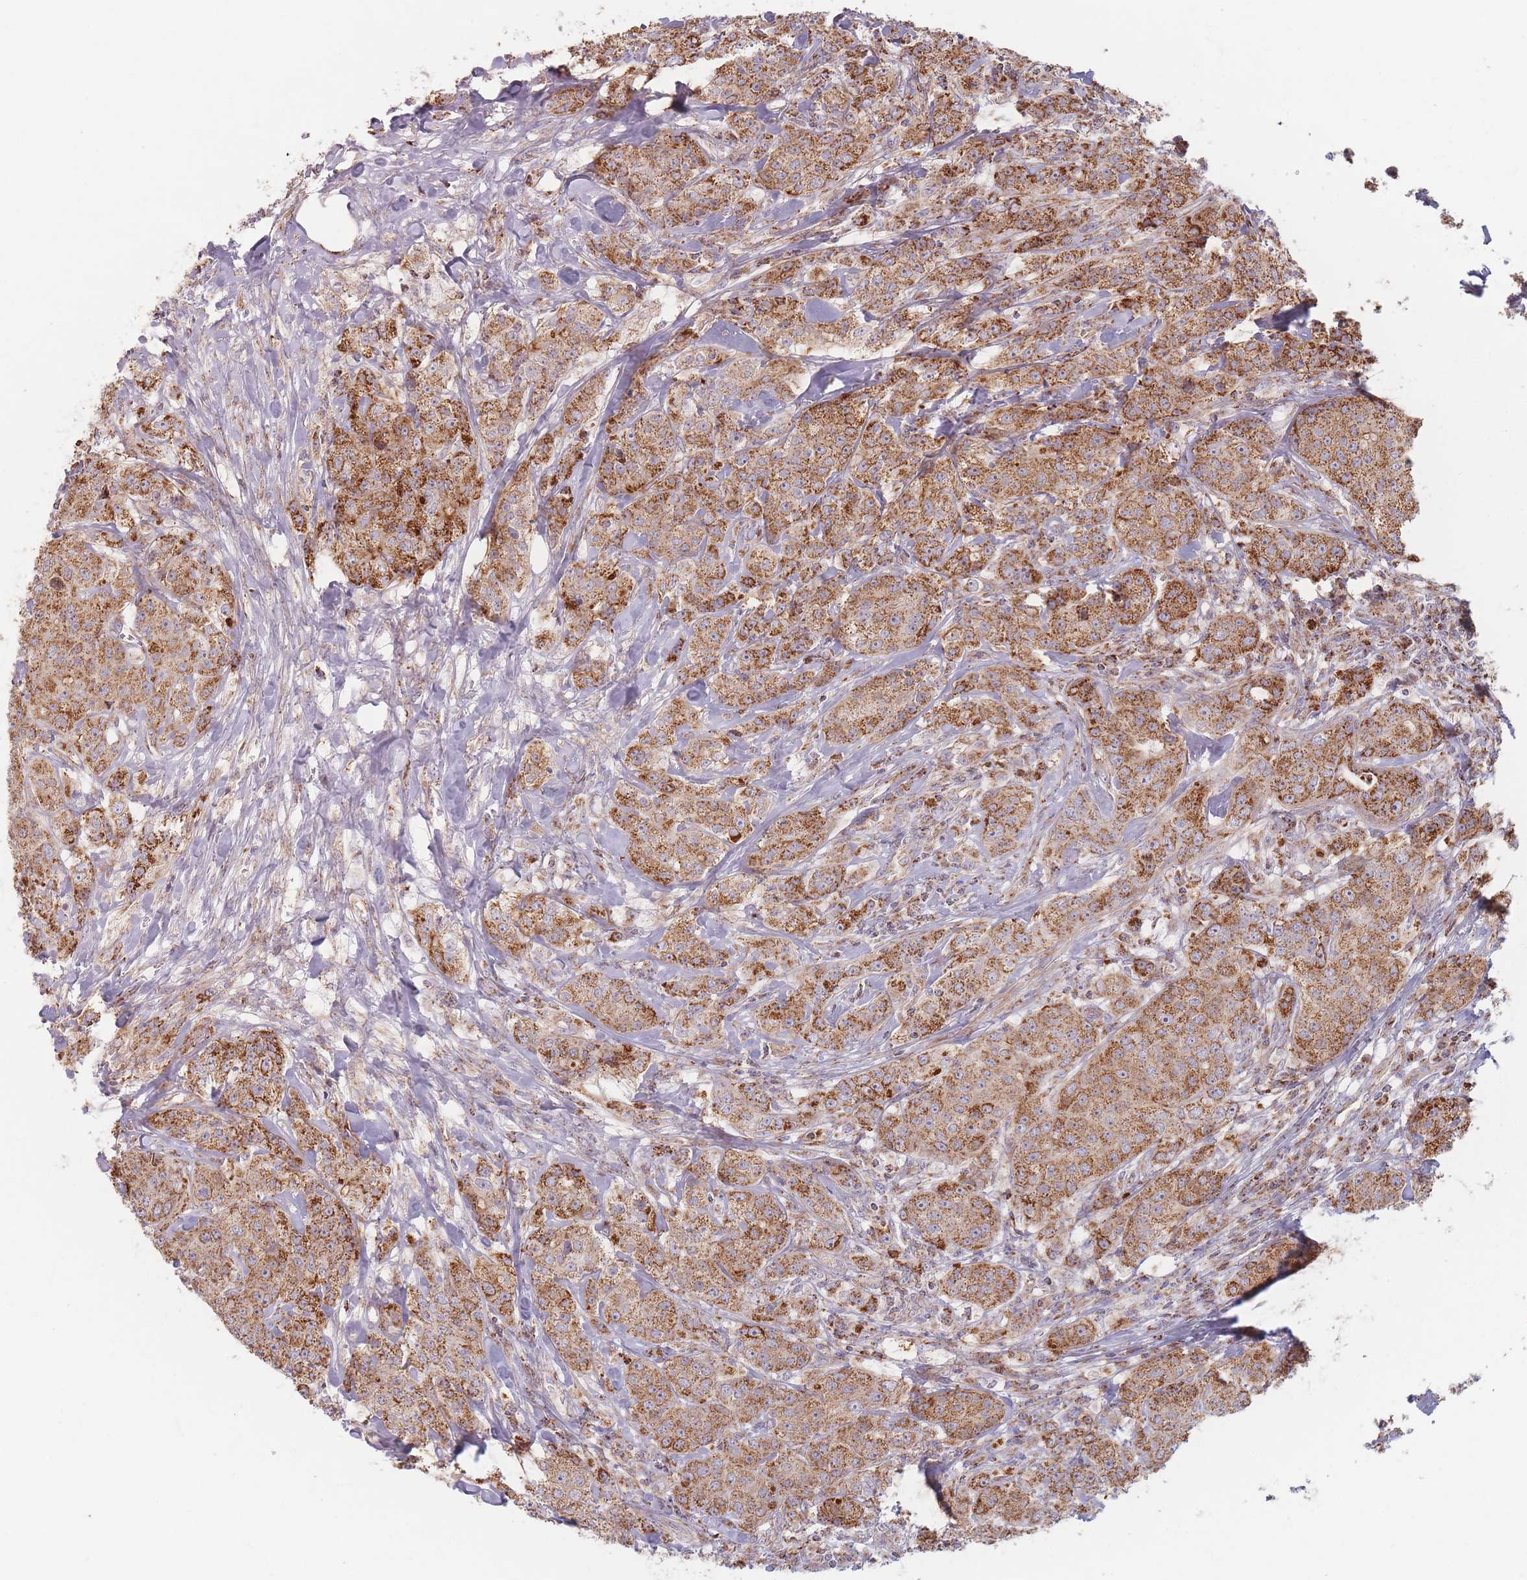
{"staining": {"intensity": "moderate", "quantity": ">75%", "location": "cytoplasmic/membranous"}, "tissue": "breast cancer", "cell_type": "Tumor cells", "image_type": "cancer", "snomed": [{"axis": "morphology", "description": "Duct carcinoma"}, {"axis": "topography", "description": "Breast"}], "caption": "Protein expression analysis of breast cancer (infiltrating ductal carcinoma) demonstrates moderate cytoplasmic/membranous staining in approximately >75% of tumor cells. (DAB IHC with brightfield microscopy, high magnification).", "gene": "ESRP2", "patient": {"sex": "female", "age": 43}}